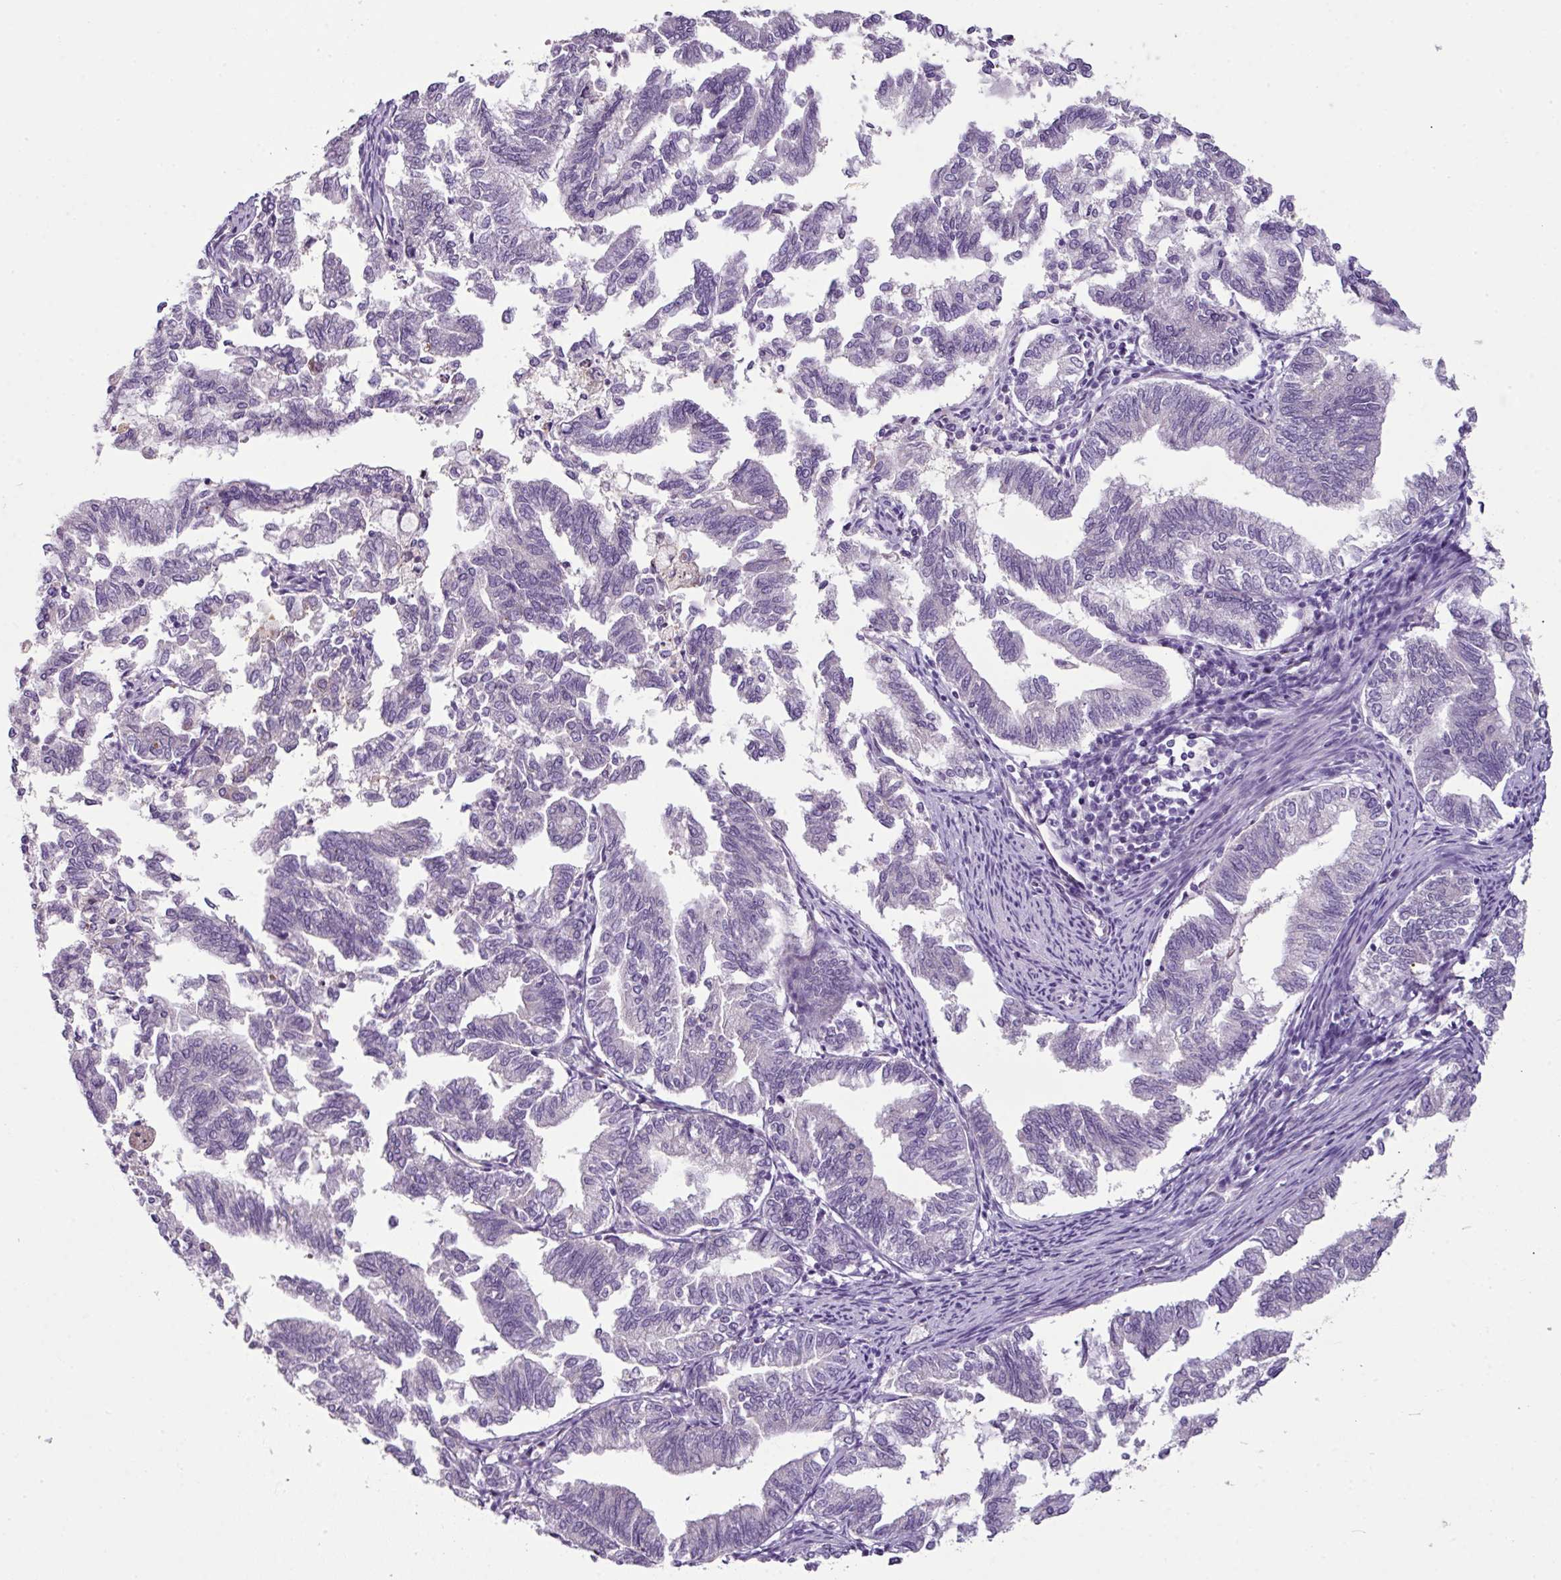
{"staining": {"intensity": "negative", "quantity": "none", "location": "none"}, "tissue": "endometrial cancer", "cell_type": "Tumor cells", "image_type": "cancer", "snomed": [{"axis": "morphology", "description": "Adenocarcinoma, NOS"}, {"axis": "topography", "description": "Endometrium"}], "caption": "Adenocarcinoma (endometrial) stained for a protein using immunohistochemistry shows no positivity tumor cells.", "gene": "TMEM178B", "patient": {"sex": "female", "age": 79}}